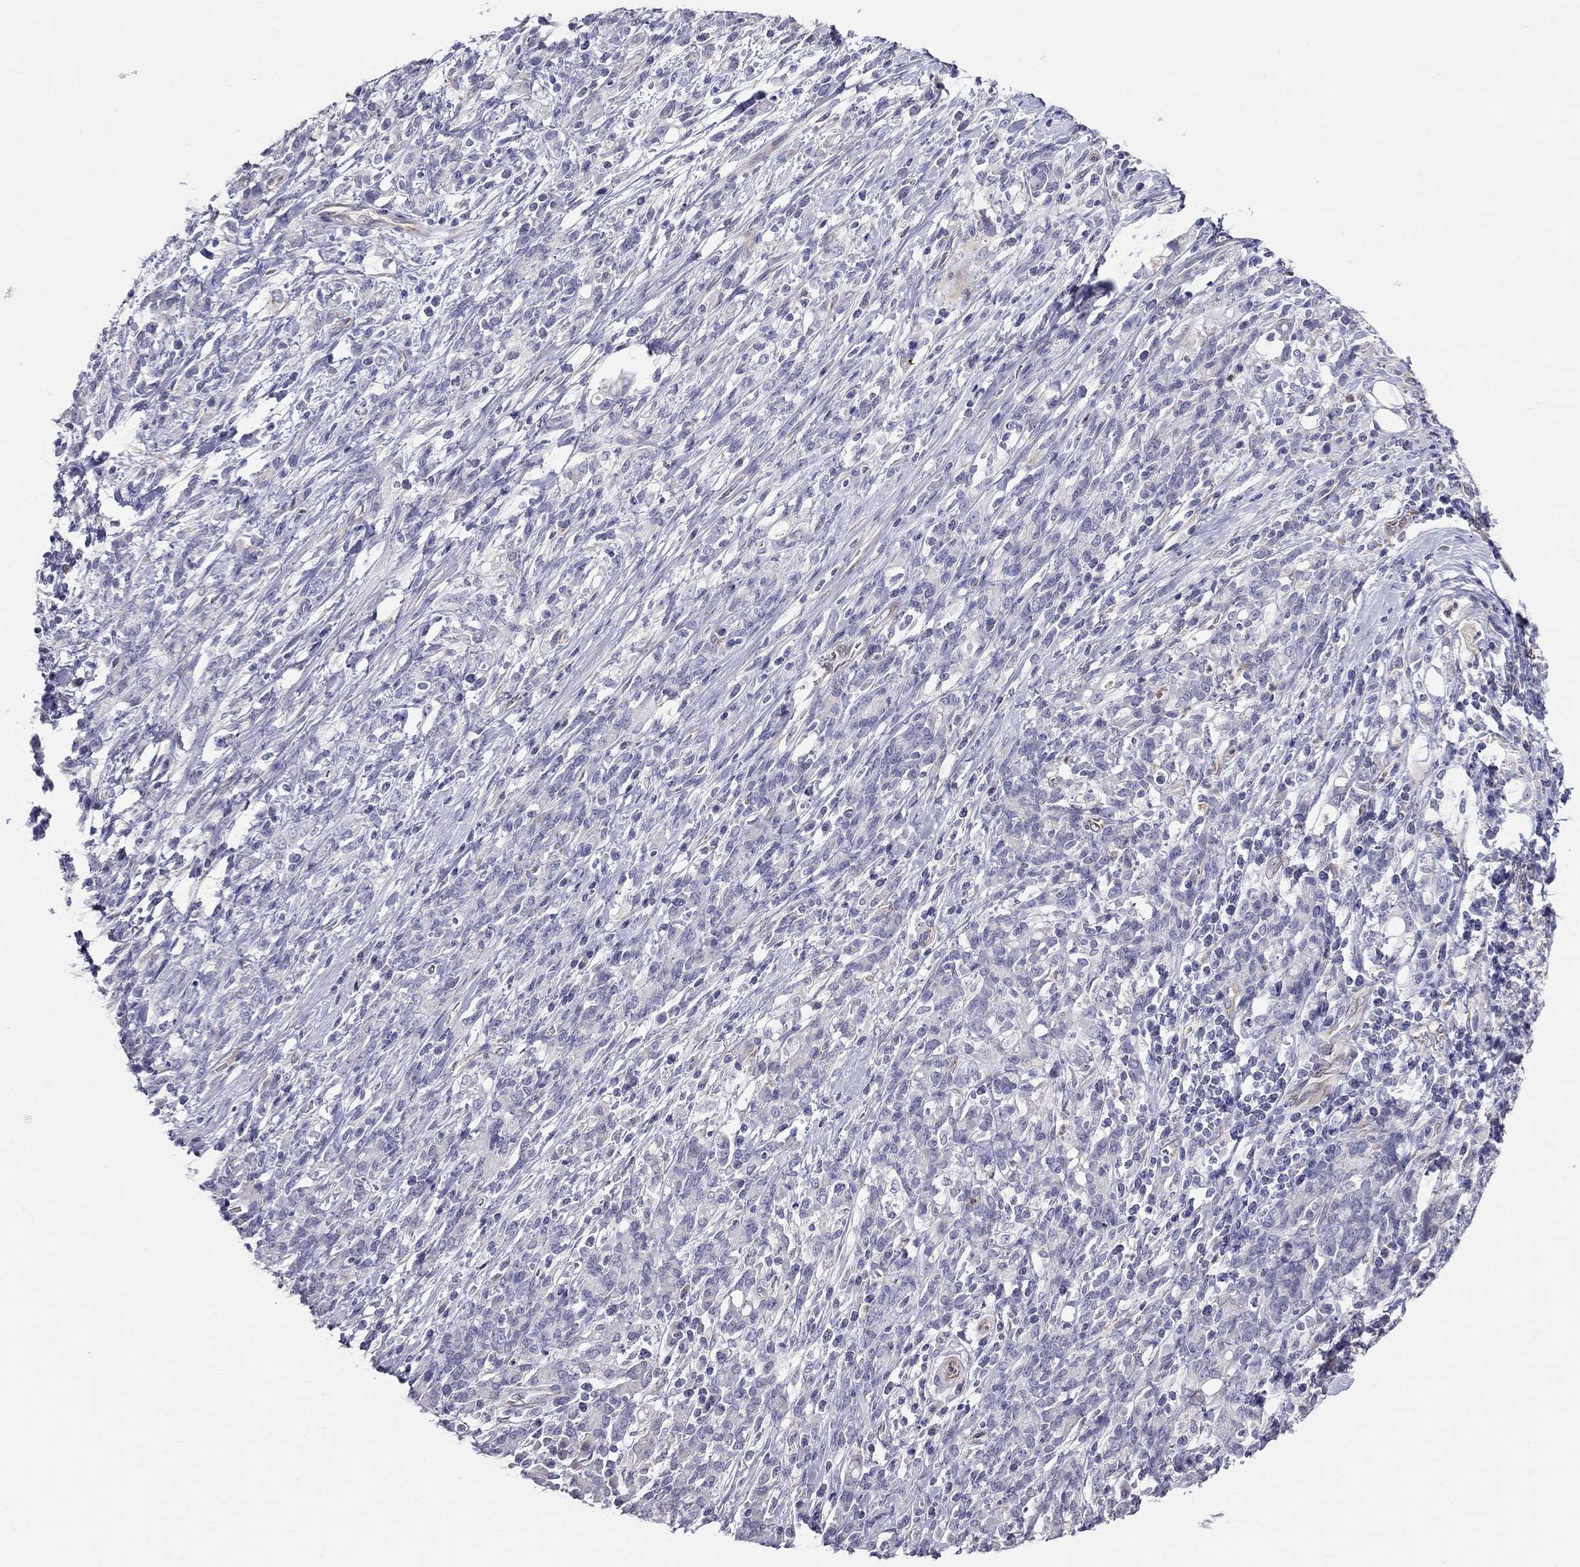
{"staining": {"intensity": "negative", "quantity": "none", "location": "none"}, "tissue": "stomach cancer", "cell_type": "Tumor cells", "image_type": "cancer", "snomed": [{"axis": "morphology", "description": "Adenocarcinoma, NOS"}, {"axis": "topography", "description": "Stomach"}], "caption": "This is an immunohistochemistry photomicrograph of adenocarcinoma (stomach). There is no positivity in tumor cells.", "gene": "SPINT4", "patient": {"sex": "female", "age": 57}}